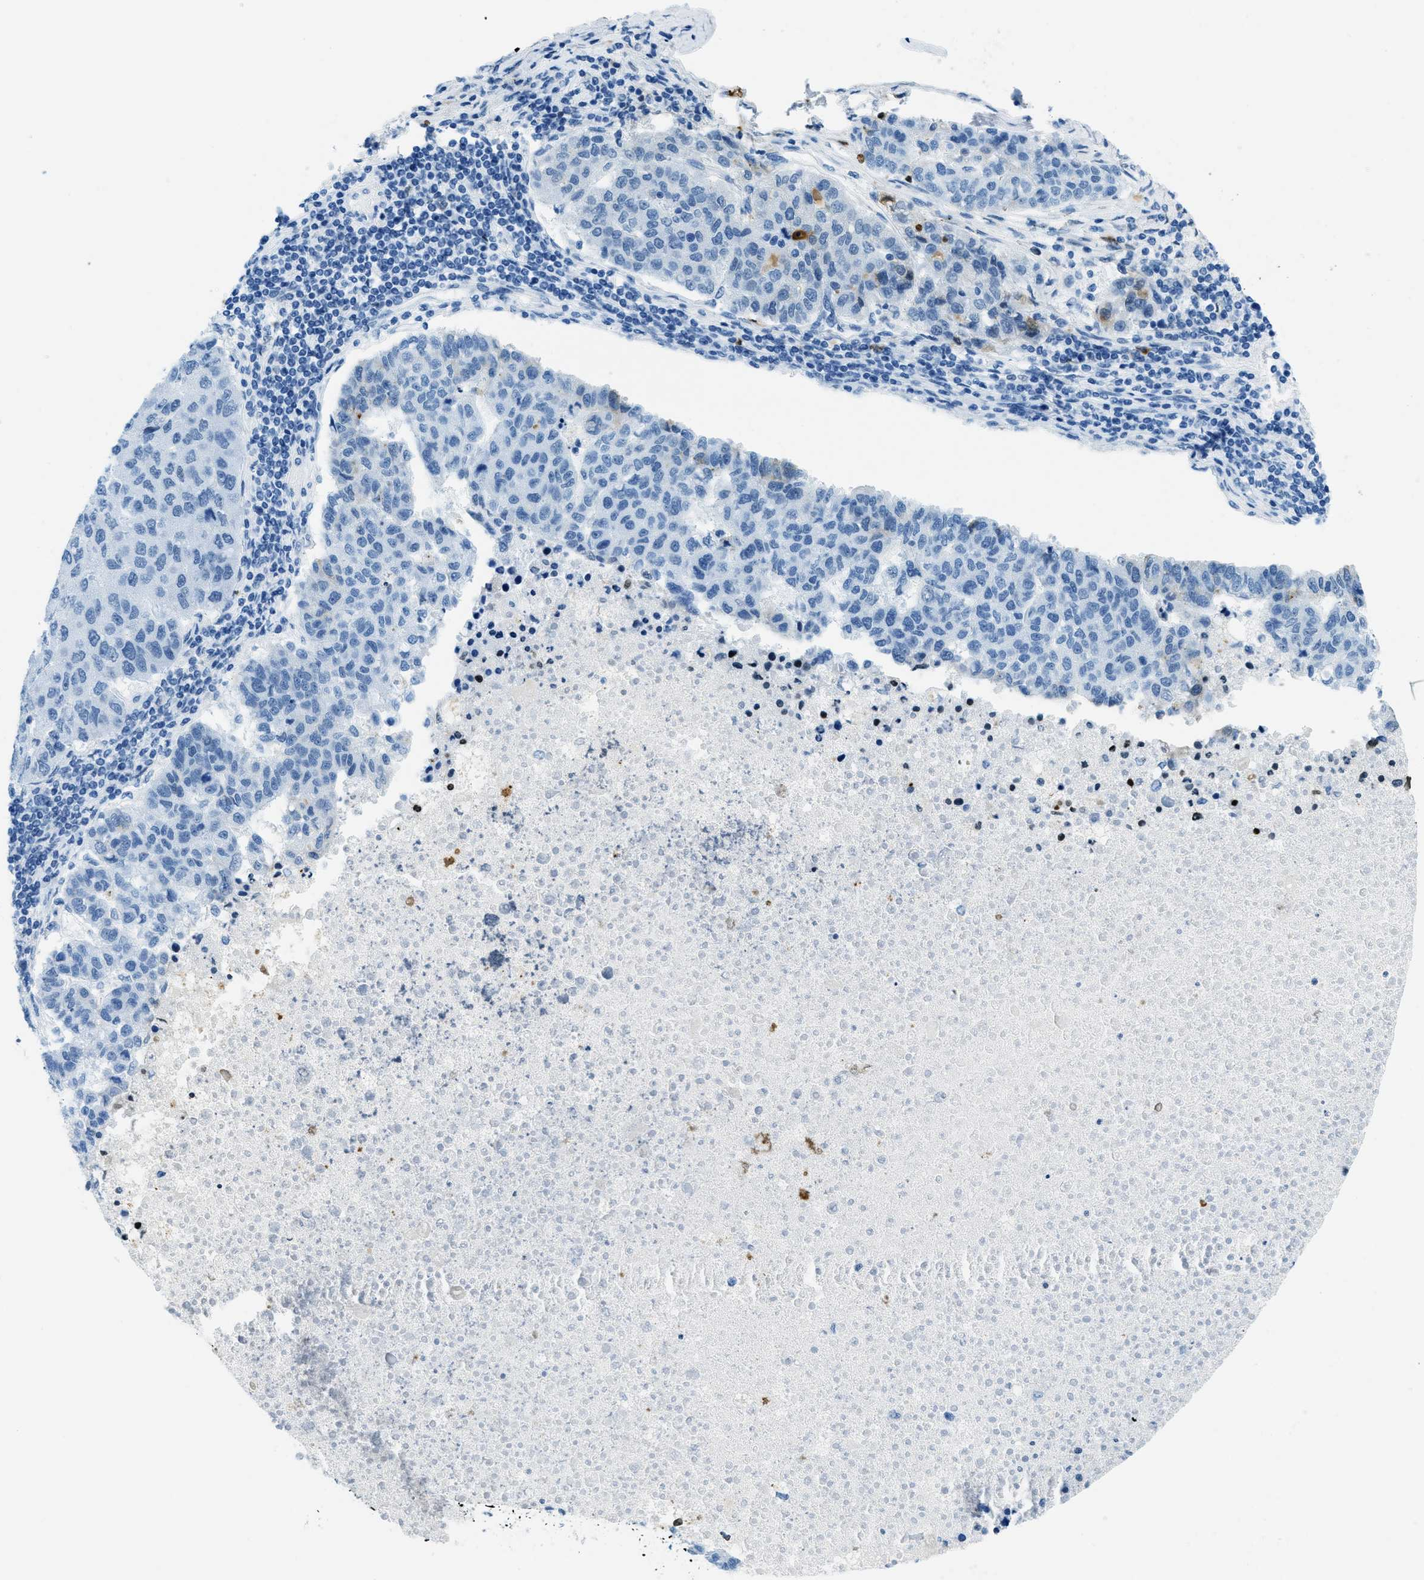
{"staining": {"intensity": "negative", "quantity": "none", "location": "none"}, "tissue": "pancreatic cancer", "cell_type": "Tumor cells", "image_type": "cancer", "snomed": [{"axis": "morphology", "description": "Adenocarcinoma, NOS"}, {"axis": "topography", "description": "Pancreas"}], "caption": "IHC histopathology image of neoplastic tissue: pancreatic cancer stained with DAB shows no significant protein expression in tumor cells.", "gene": "PLA2G2A", "patient": {"sex": "female", "age": 61}}